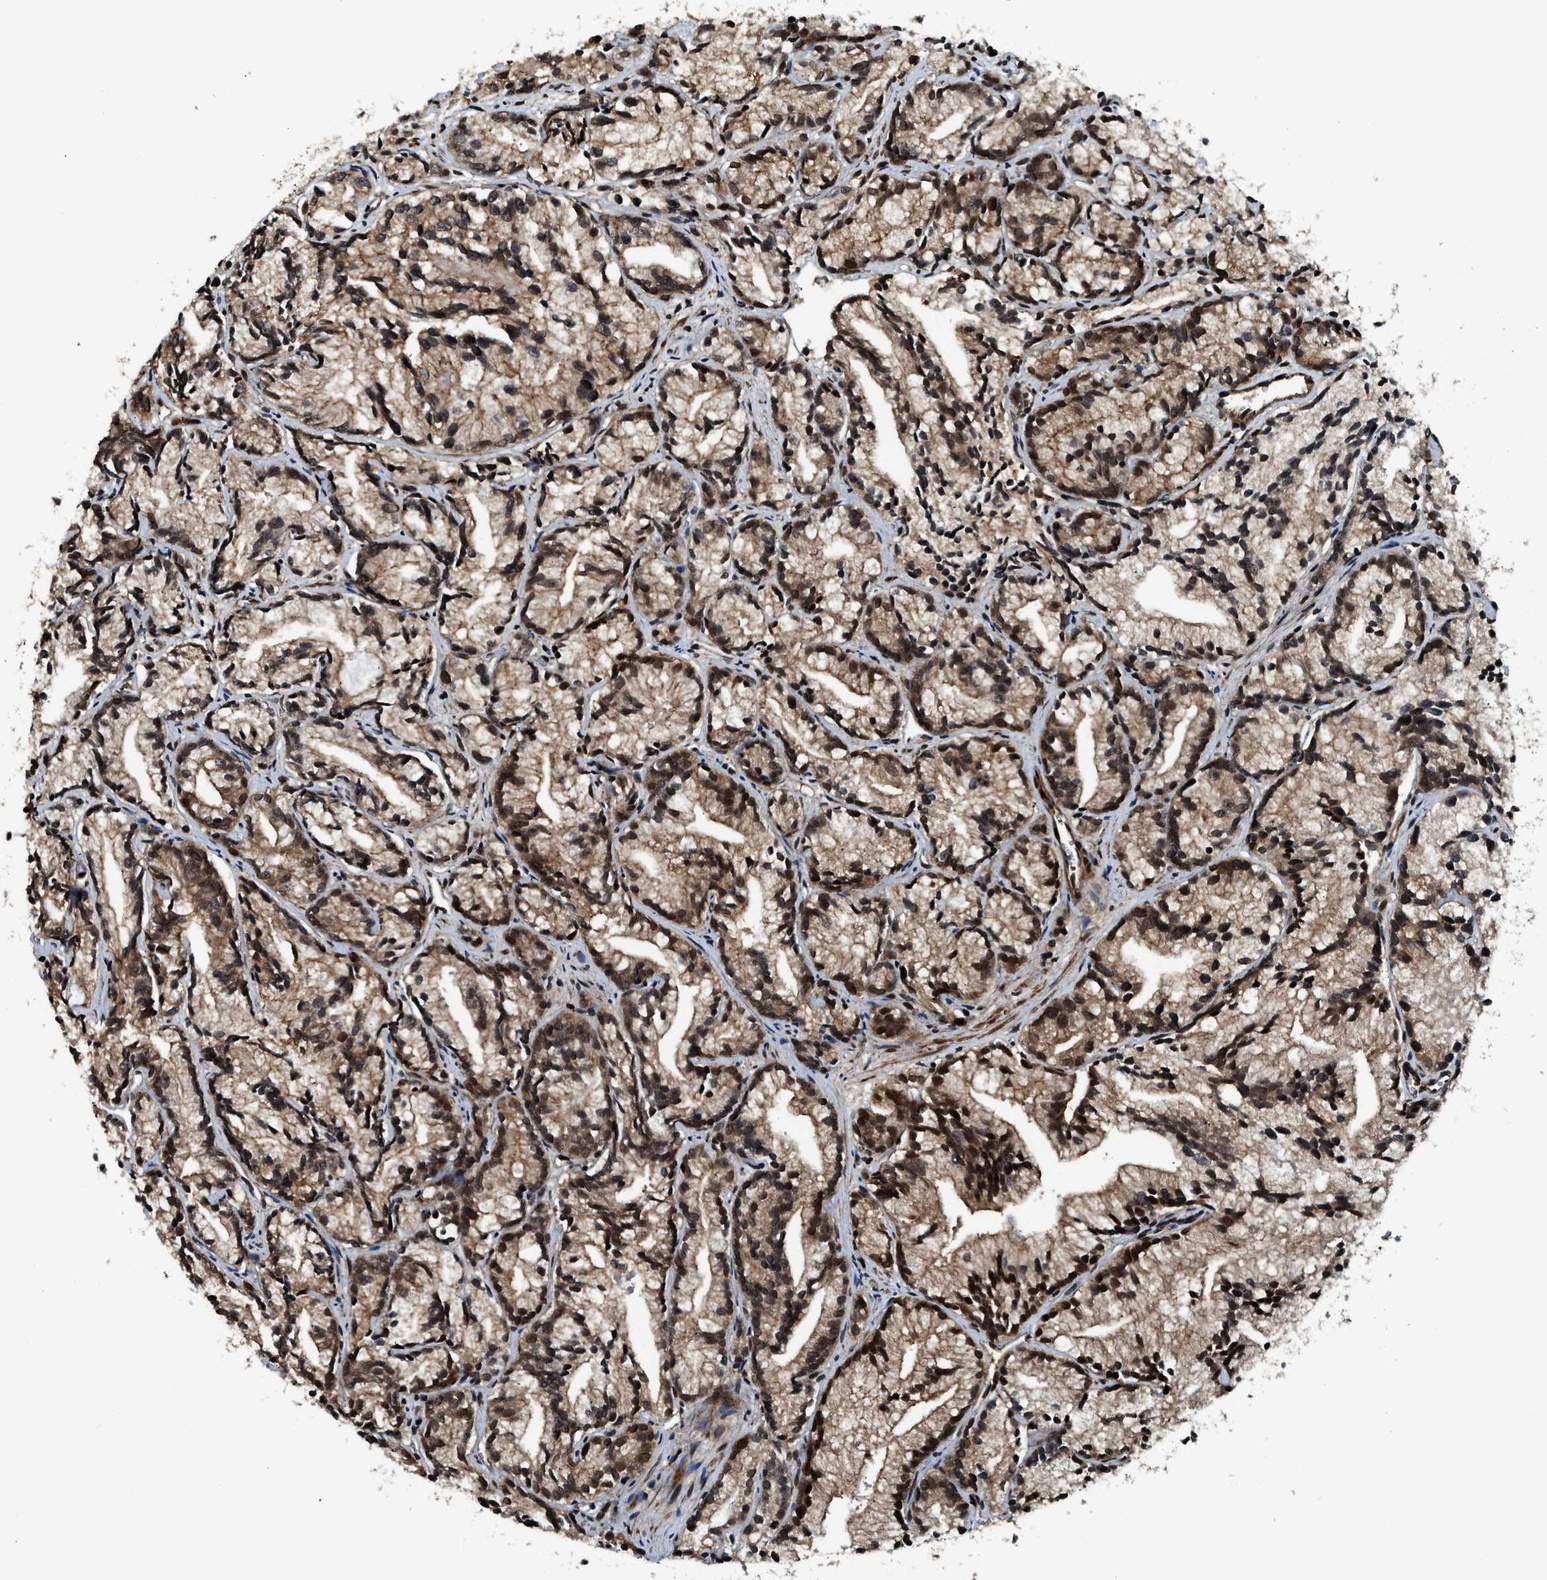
{"staining": {"intensity": "strong", "quantity": ">75%", "location": "cytoplasmic/membranous,nuclear"}, "tissue": "prostate cancer", "cell_type": "Tumor cells", "image_type": "cancer", "snomed": [{"axis": "morphology", "description": "Adenocarcinoma, Low grade"}, {"axis": "topography", "description": "Prostate"}], "caption": "An image of human prostate cancer stained for a protein demonstrates strong cytoplasmic/membranous and nuclear brown staining in tumor cells.", "gene": "MDM2", "patient": {"sex": "male", "age": 89}}